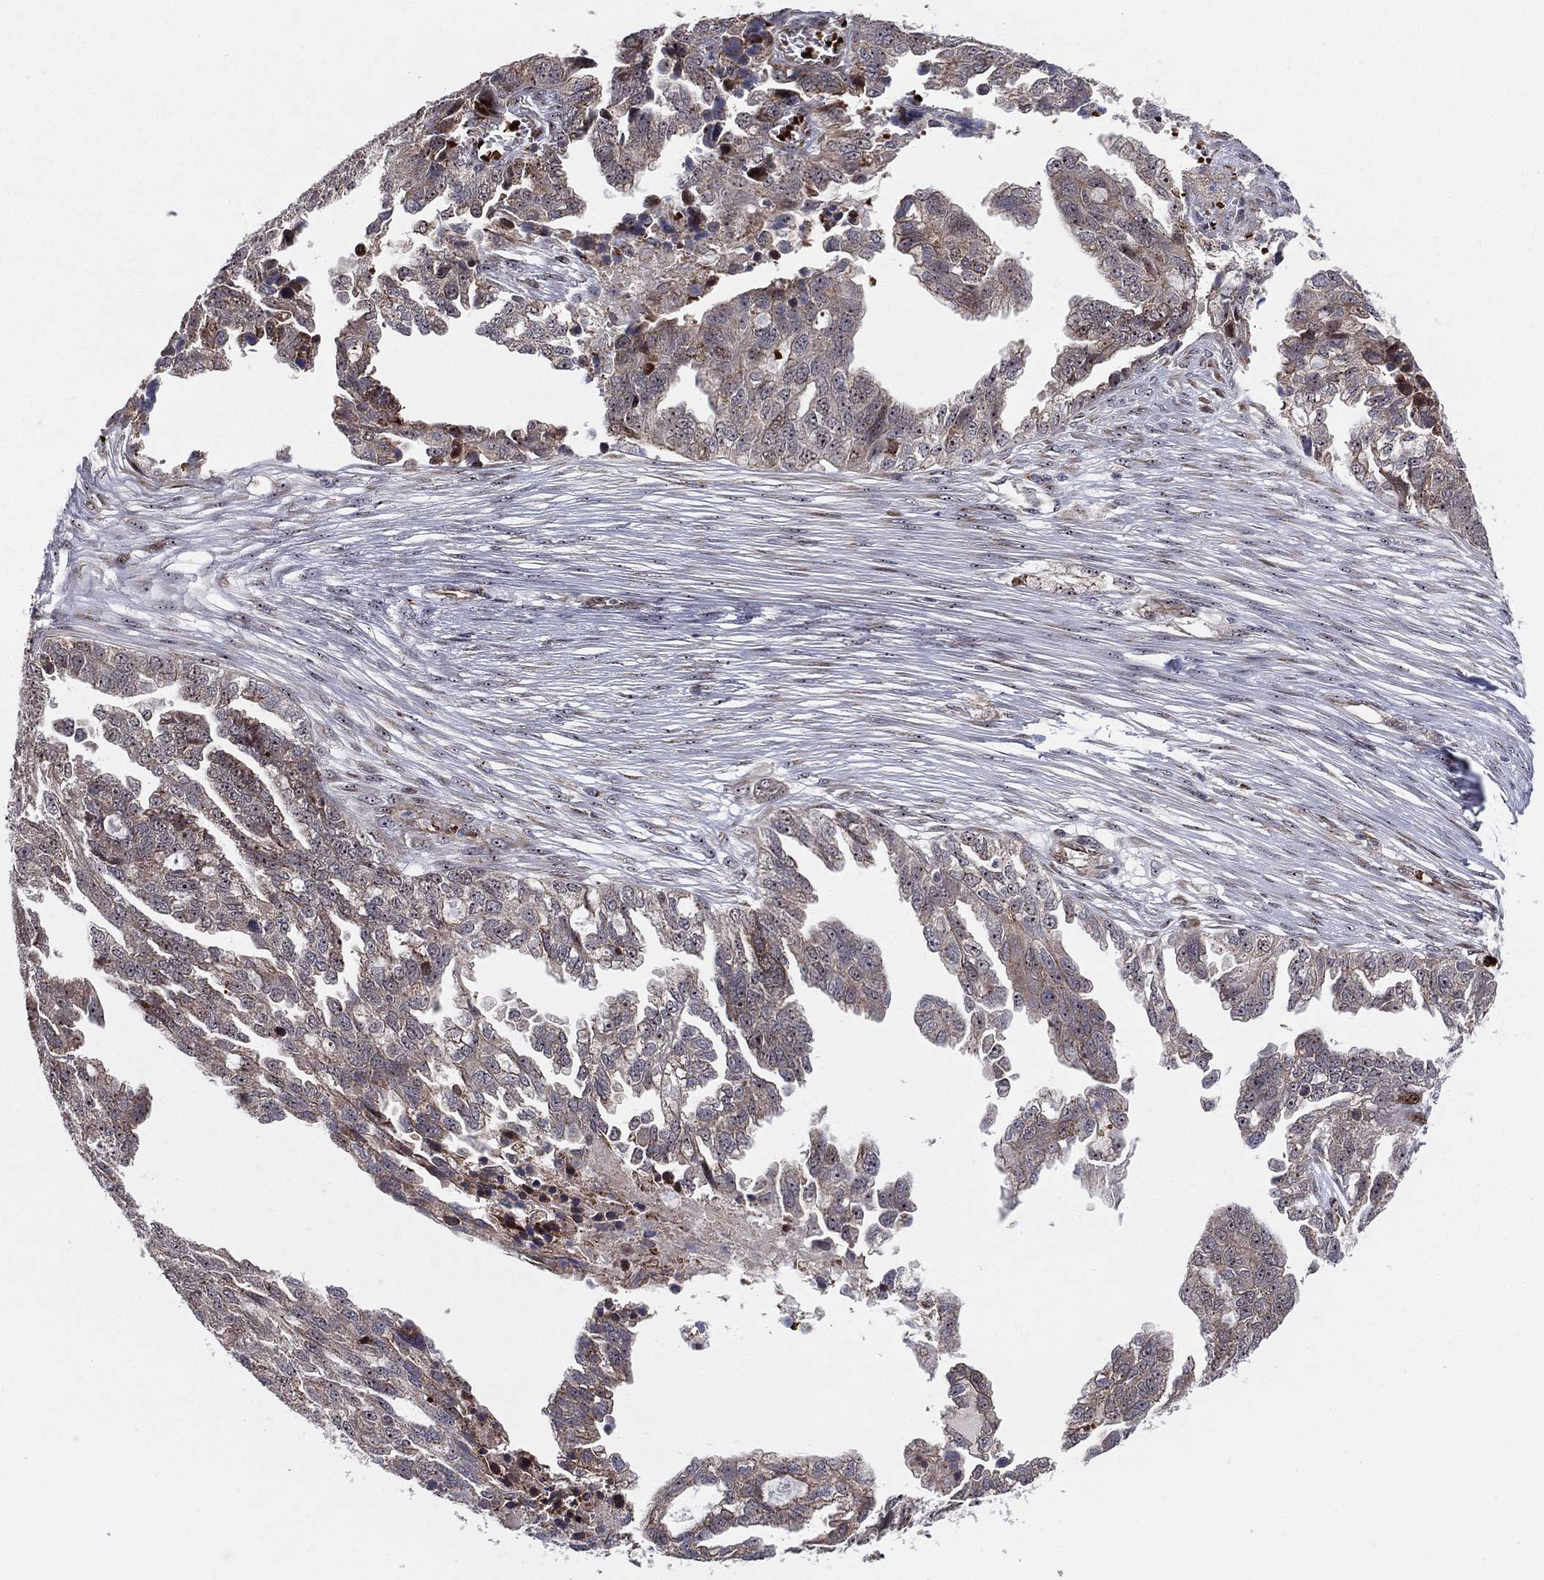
{"staining": {"intensity": "strong", "quantity": "<25%", "location": "nuclear"}, "tissue": "ovarian cancer", "cell_type": "Tumor cells", "image_type": "cancer", "snomed": [{"axis": "morphology", "description": "Cystadenocarcinoma, serous, NOS"}, {"axis": "topography", "description": "Ovary"}], "caption": "IHC image of ovarian cancer (serous cystadenocarcinoma) stained for a protein (brown), which shows medium levels of strong nuclear staining in approximately <25% of tumor cells.", "gene": "VHL", "patient": {"sex": "female", "age": 51}}